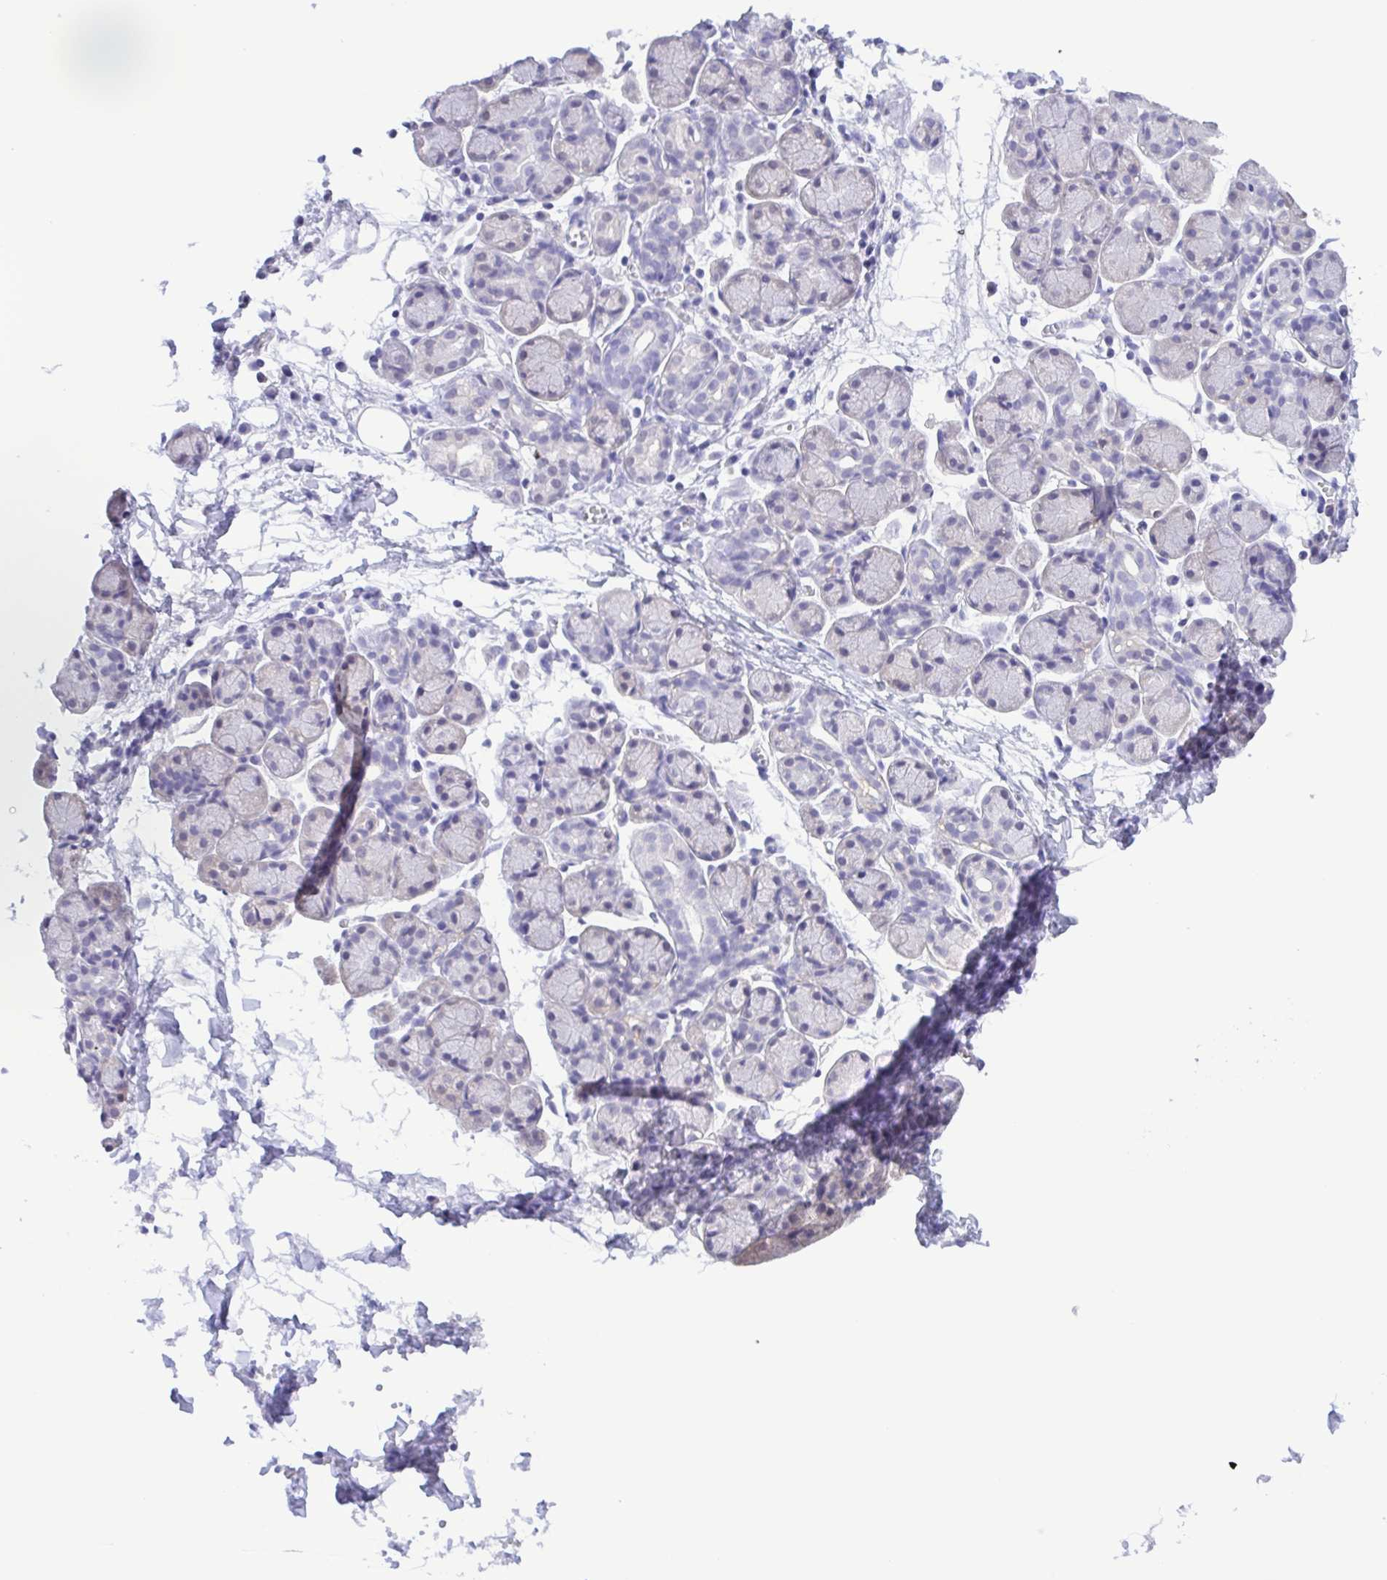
{"staining": {"intensity": "negative", "quantity": "none", "location": "none"}, "tissue": "salivary gland", "cell_type": "Glandular cells", "image_type": "normal", "snomed": [{"axis": "morphology", "description": "Normal tissue, NOS"}, {"axis": "morphology", "description": "Inflammation, NOS"}, {"axis": "topography", "description": "Lymph node"}, {"axis": "topography", "description": "Salivary gland"}], "caption": "Unremarkable salivary gland was stained to show a protein in brown. There is no significant expression in glandular cells.", "gene": "LDHC", "patient": {"sex": "male", "age": 3}}